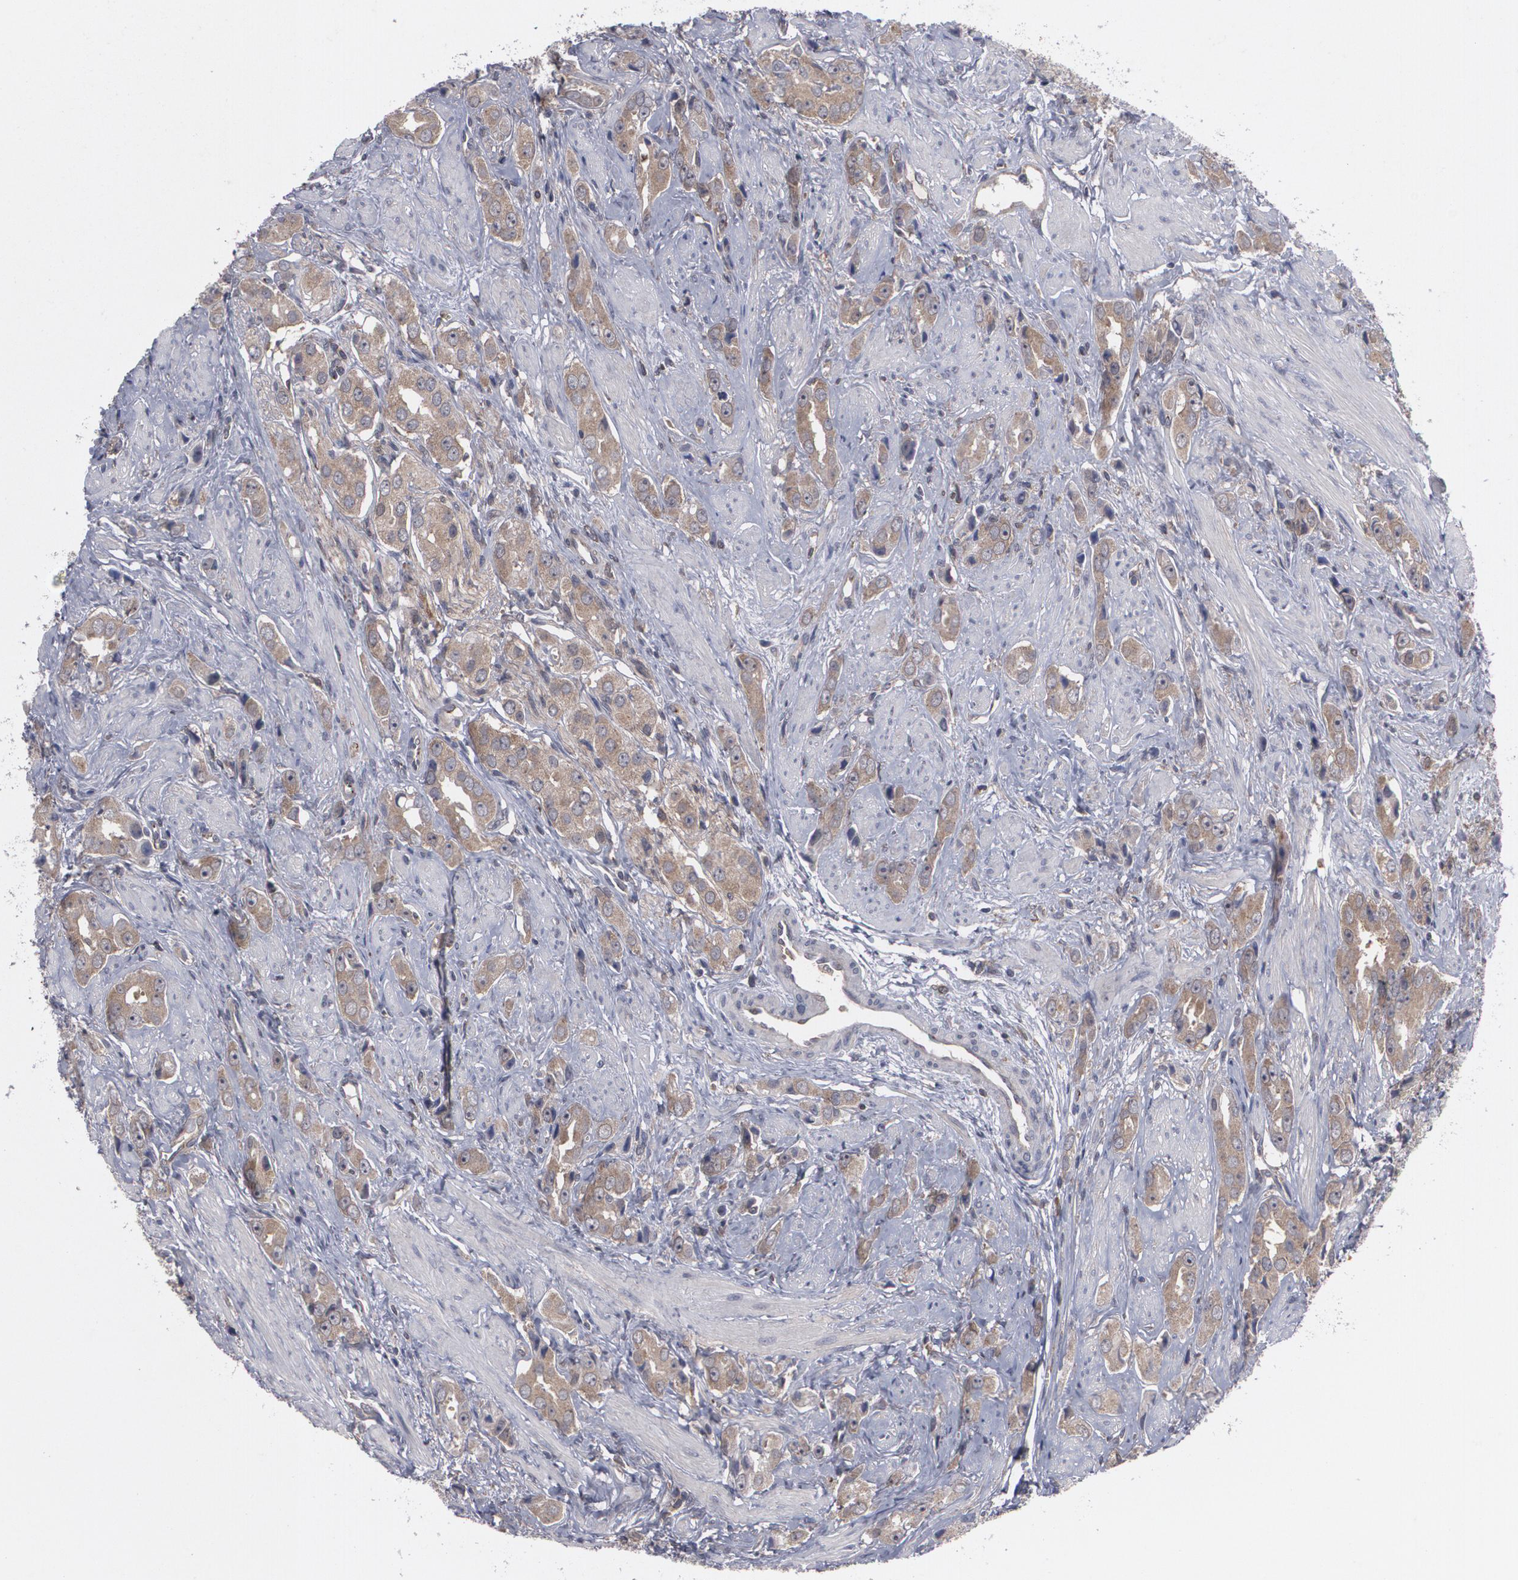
{"staining": {"intensity": "weak", "quantity": ">75%", "location": "cytoplasmic/membranous"}, "tissue": "prostate cancer", "cell_type": "Tumor cells", "image_type": "cancer", "snomed": [{"axis": "morphology", "description": "Adenocarcinoma, Medium grade"}, {"axis": "topography", "description": "Prostate"}], "caption": "The micrograph exhibits a brown stain indicating the presence of a protein in the cytoplasmic/membranous of tumor cells in prostate medium-grade adenocarcinoma.", "gene": "HTT", "patient": {"sex": "male", "age": 53}}